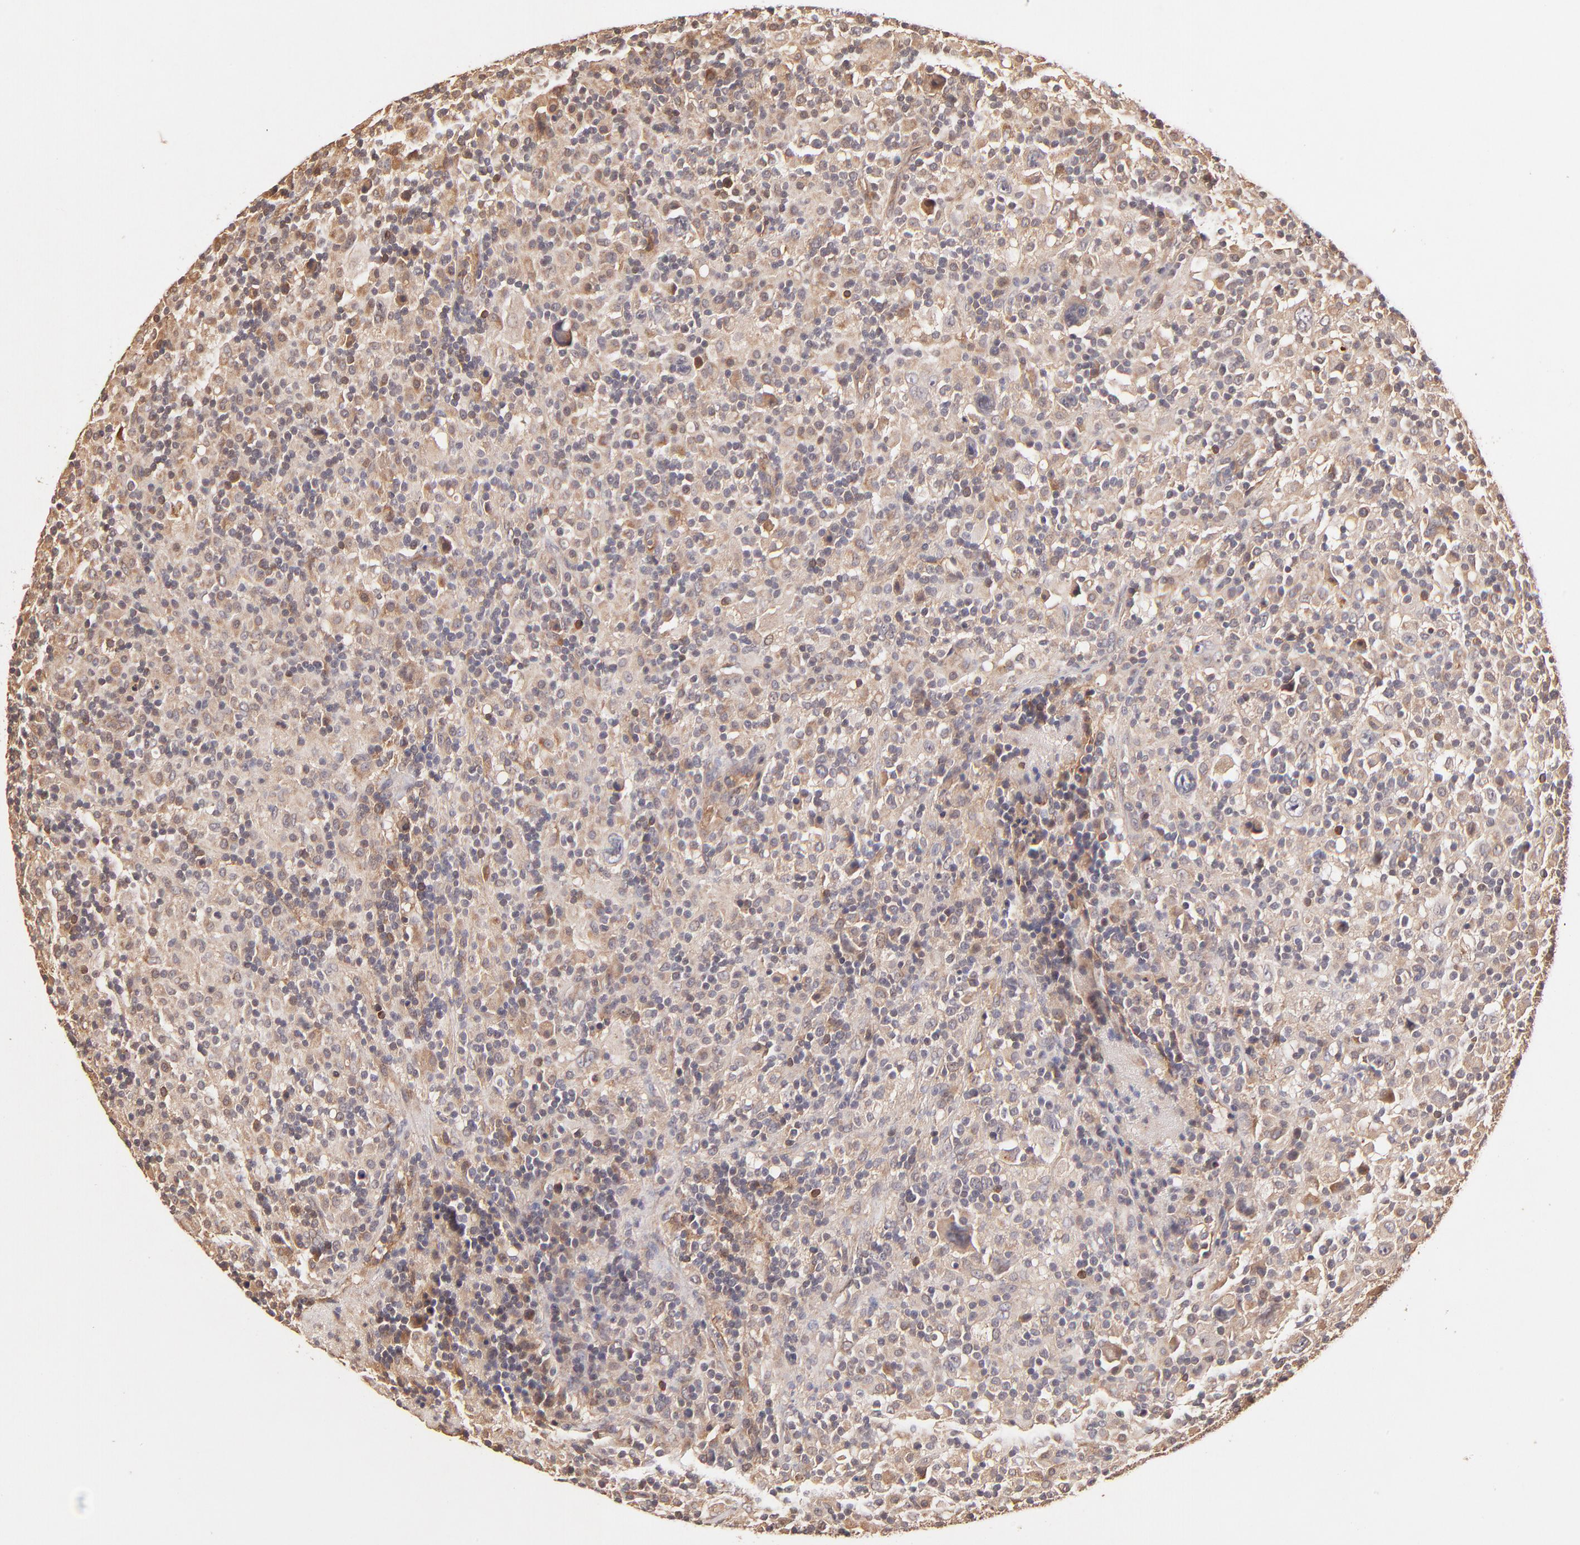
{"staining": {"intensity": "weak", "quantity": "<25%", "location": "cytoplasmic/membranous"}, "tissue": "lymphoma", "cell_type": "Tumor cells", "image_type": "cancer", "snomed": [{"axis": "morphology", "description": "Hodgkin's disease, NOS"}, {"axis": "topography", "description": "Lymph node"}], "caption": "IHC of Hodgkin's disease displays no staining in tumor cells.", "gene": "ITGB1", "patient": {"sex": "male", "age": 46}}